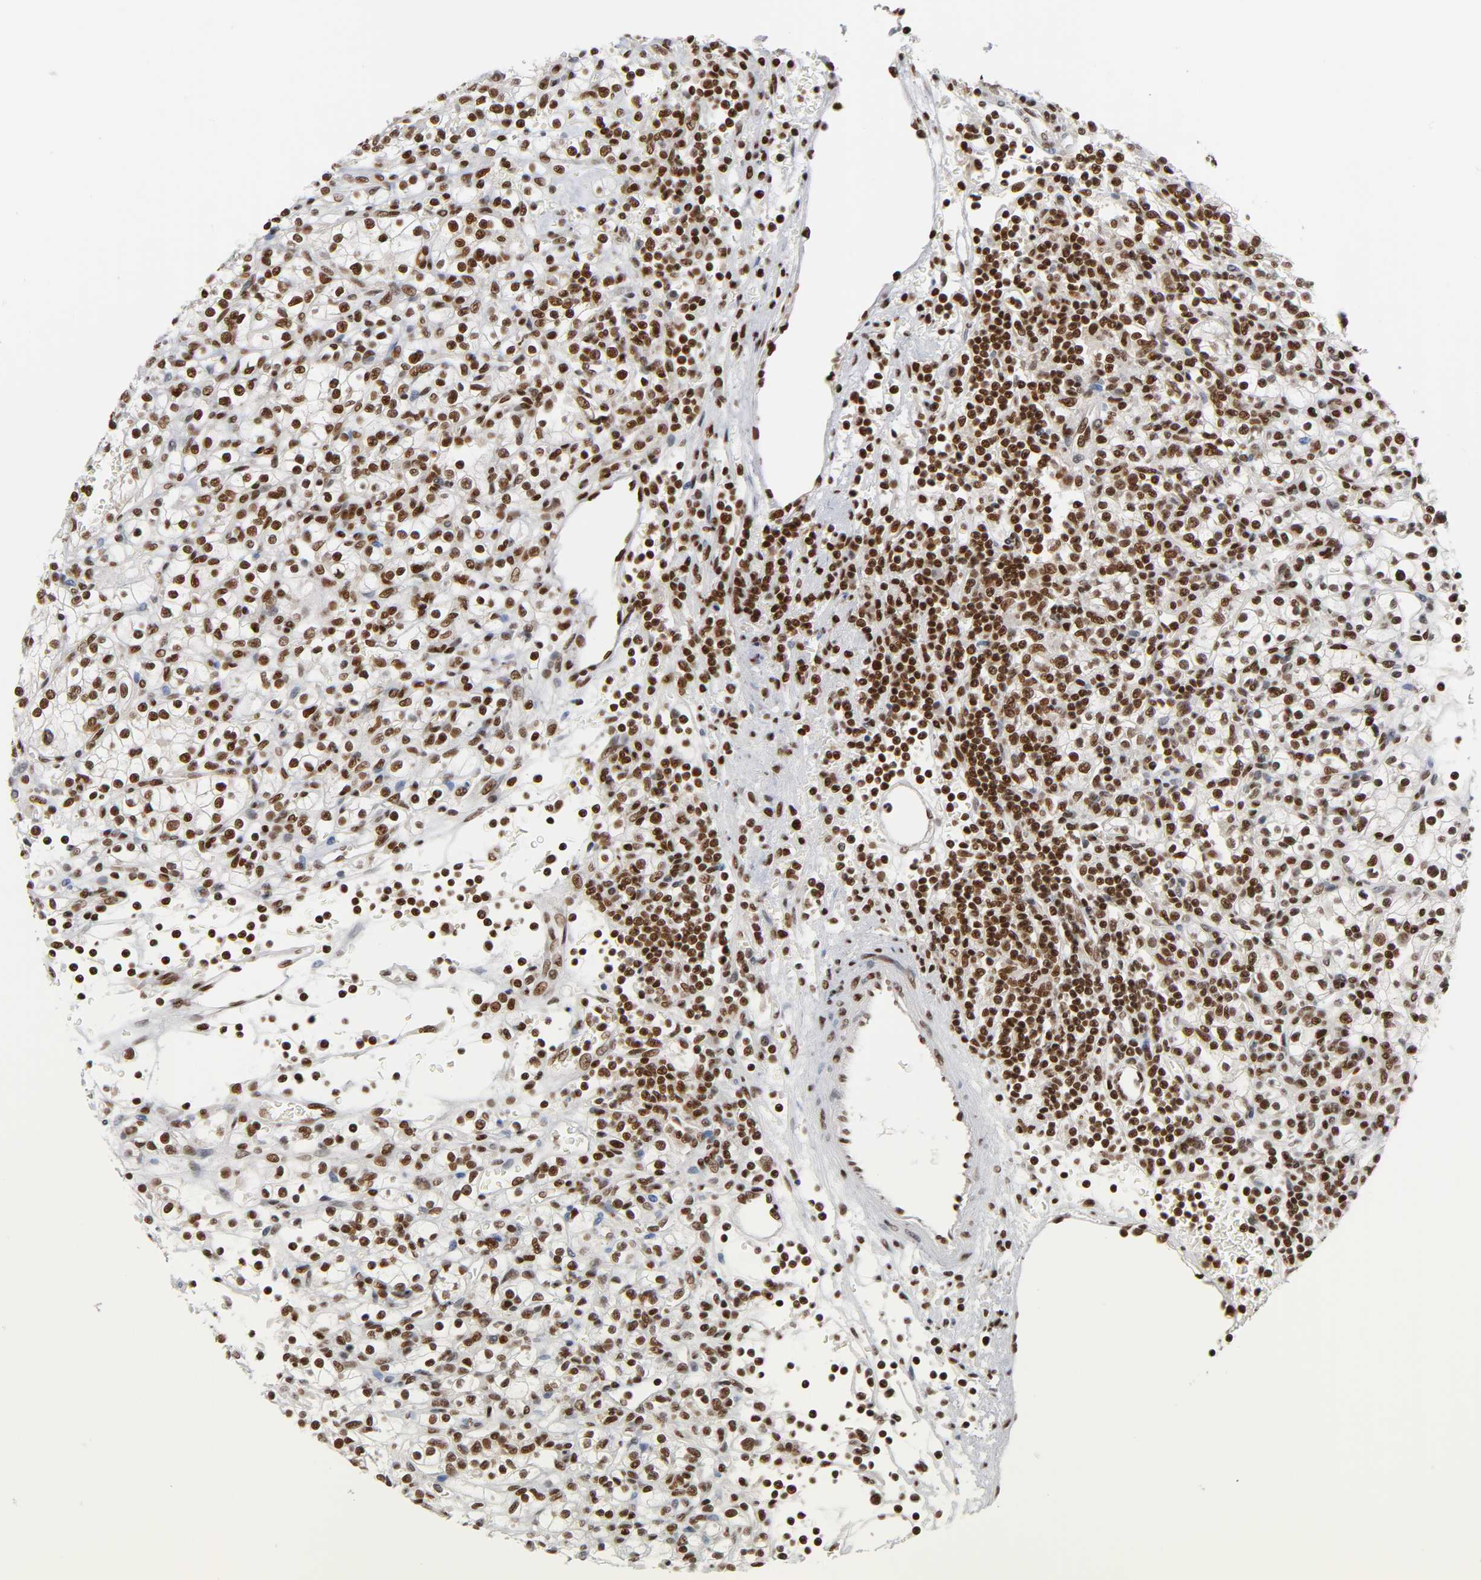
{"staining": {"intensity": "strong", "quantity": ">75%", "location": "nuclear"}, "tissue": "renal cancer", "cell_type": "Tumor cells", "image_type": "cancer", "snomed": [{"axis": "morphology", "description": "Normal tissue, NOS"}, {"axis": "morphology", "description": "Adenocarcinoma, NOS"}, {"axis": "topography", "description": "Kidney"}], "caption": "Renal adenocarcinoma stained with immunohistochemistry (IHC) displays strong nuclear positivity in about >75% of tumor cells.", "gene": "ILKAP", "patient": {"sex": "female", "age": 55}}